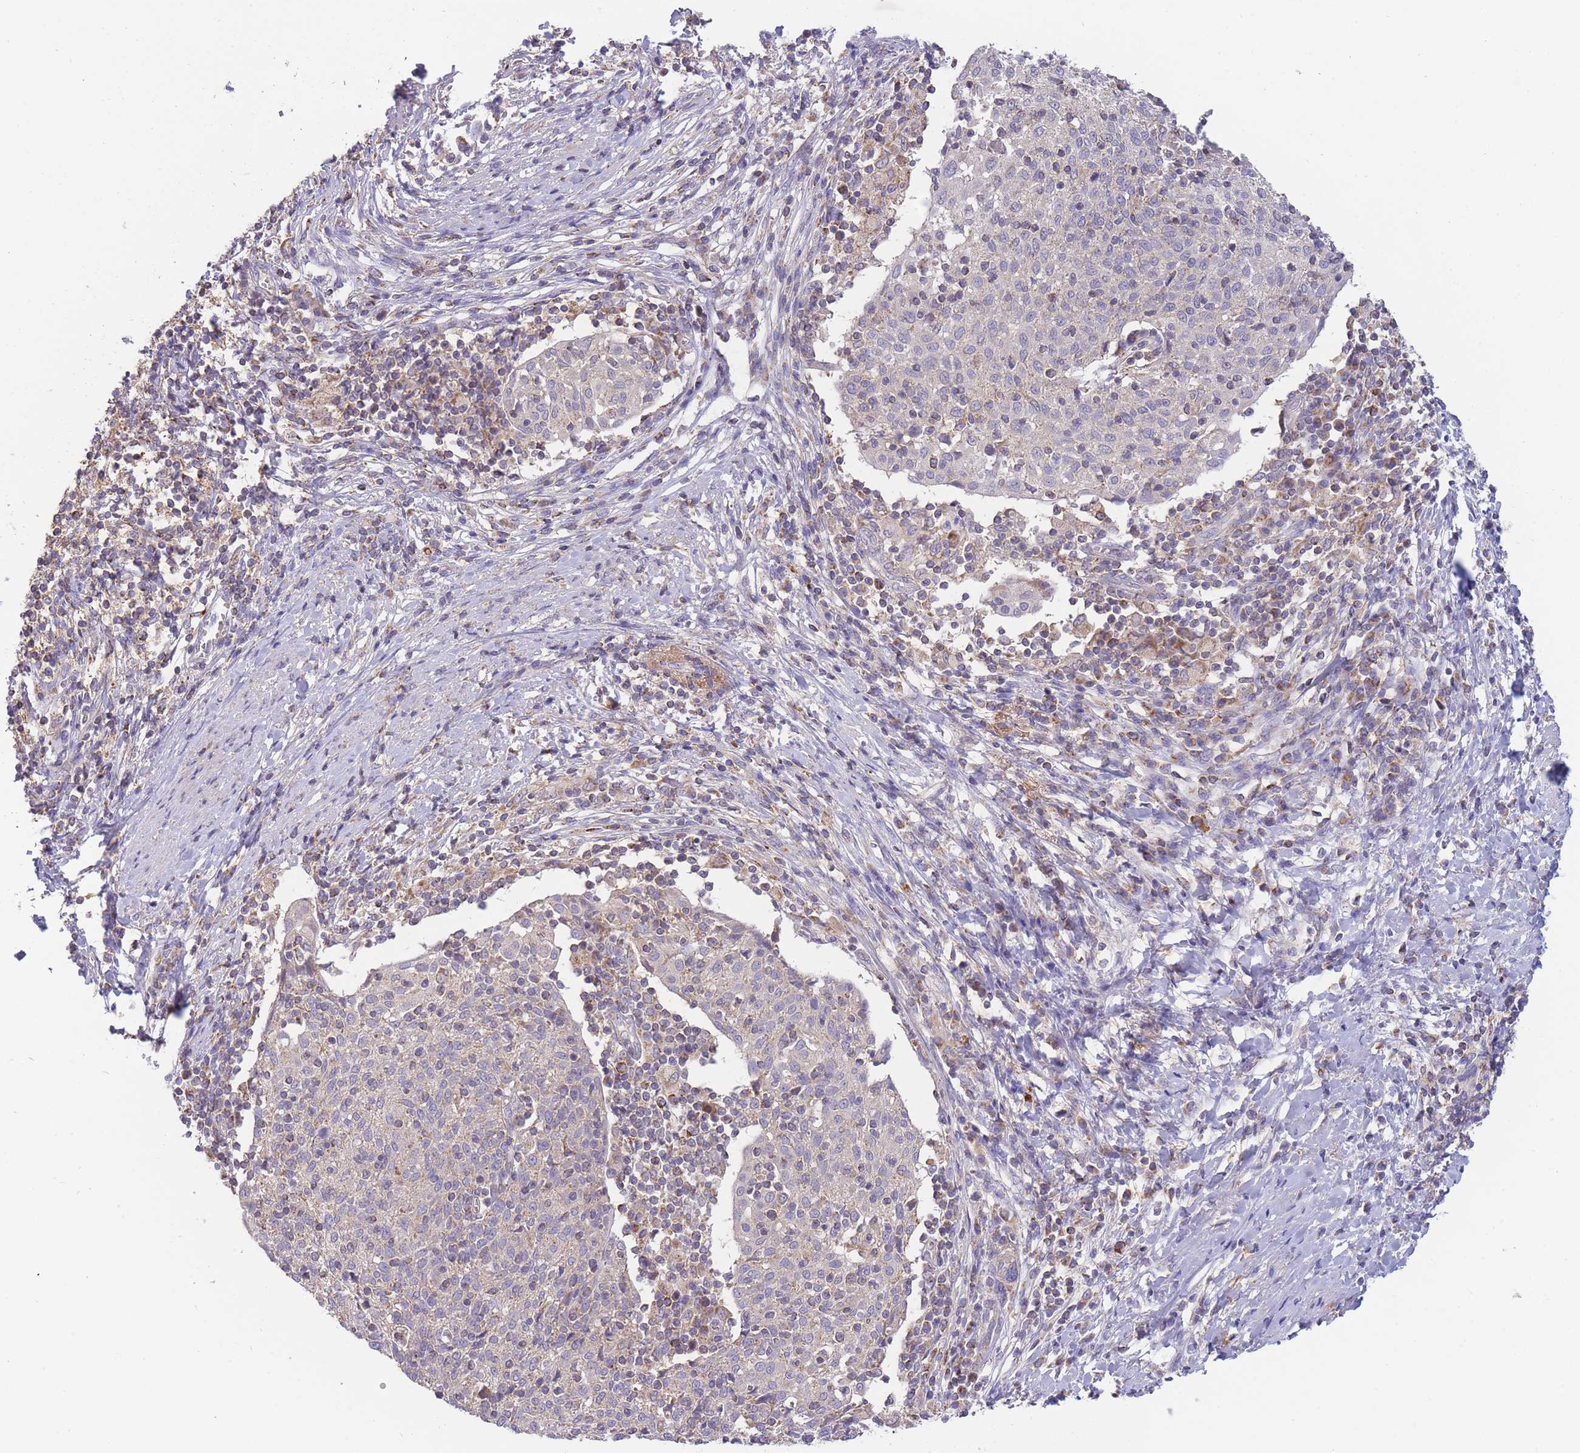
{"staining": {"intensity": "negative", "quantity": "none", "location": "none"}, "tissue": "cervical cancer", "cell_type": "Tumor cells", "image_type": "cancer", "snomed": [{"axis": "morphology", "description": "Squamous cell carcinoma, NOS"}, {"axis": "topography", "description": "Cervix"}], "caption": "High magnification brightfield microscopy of squamous cell carcinoma (cervical) stained with DAB (3,3'-diaminobenzidine) (brown) and counterstained with hematoxylin (blue): tumor cells show no significant expression.", "gene": "SLC25A42", "patient": {"sex": "female", "age": 52}}